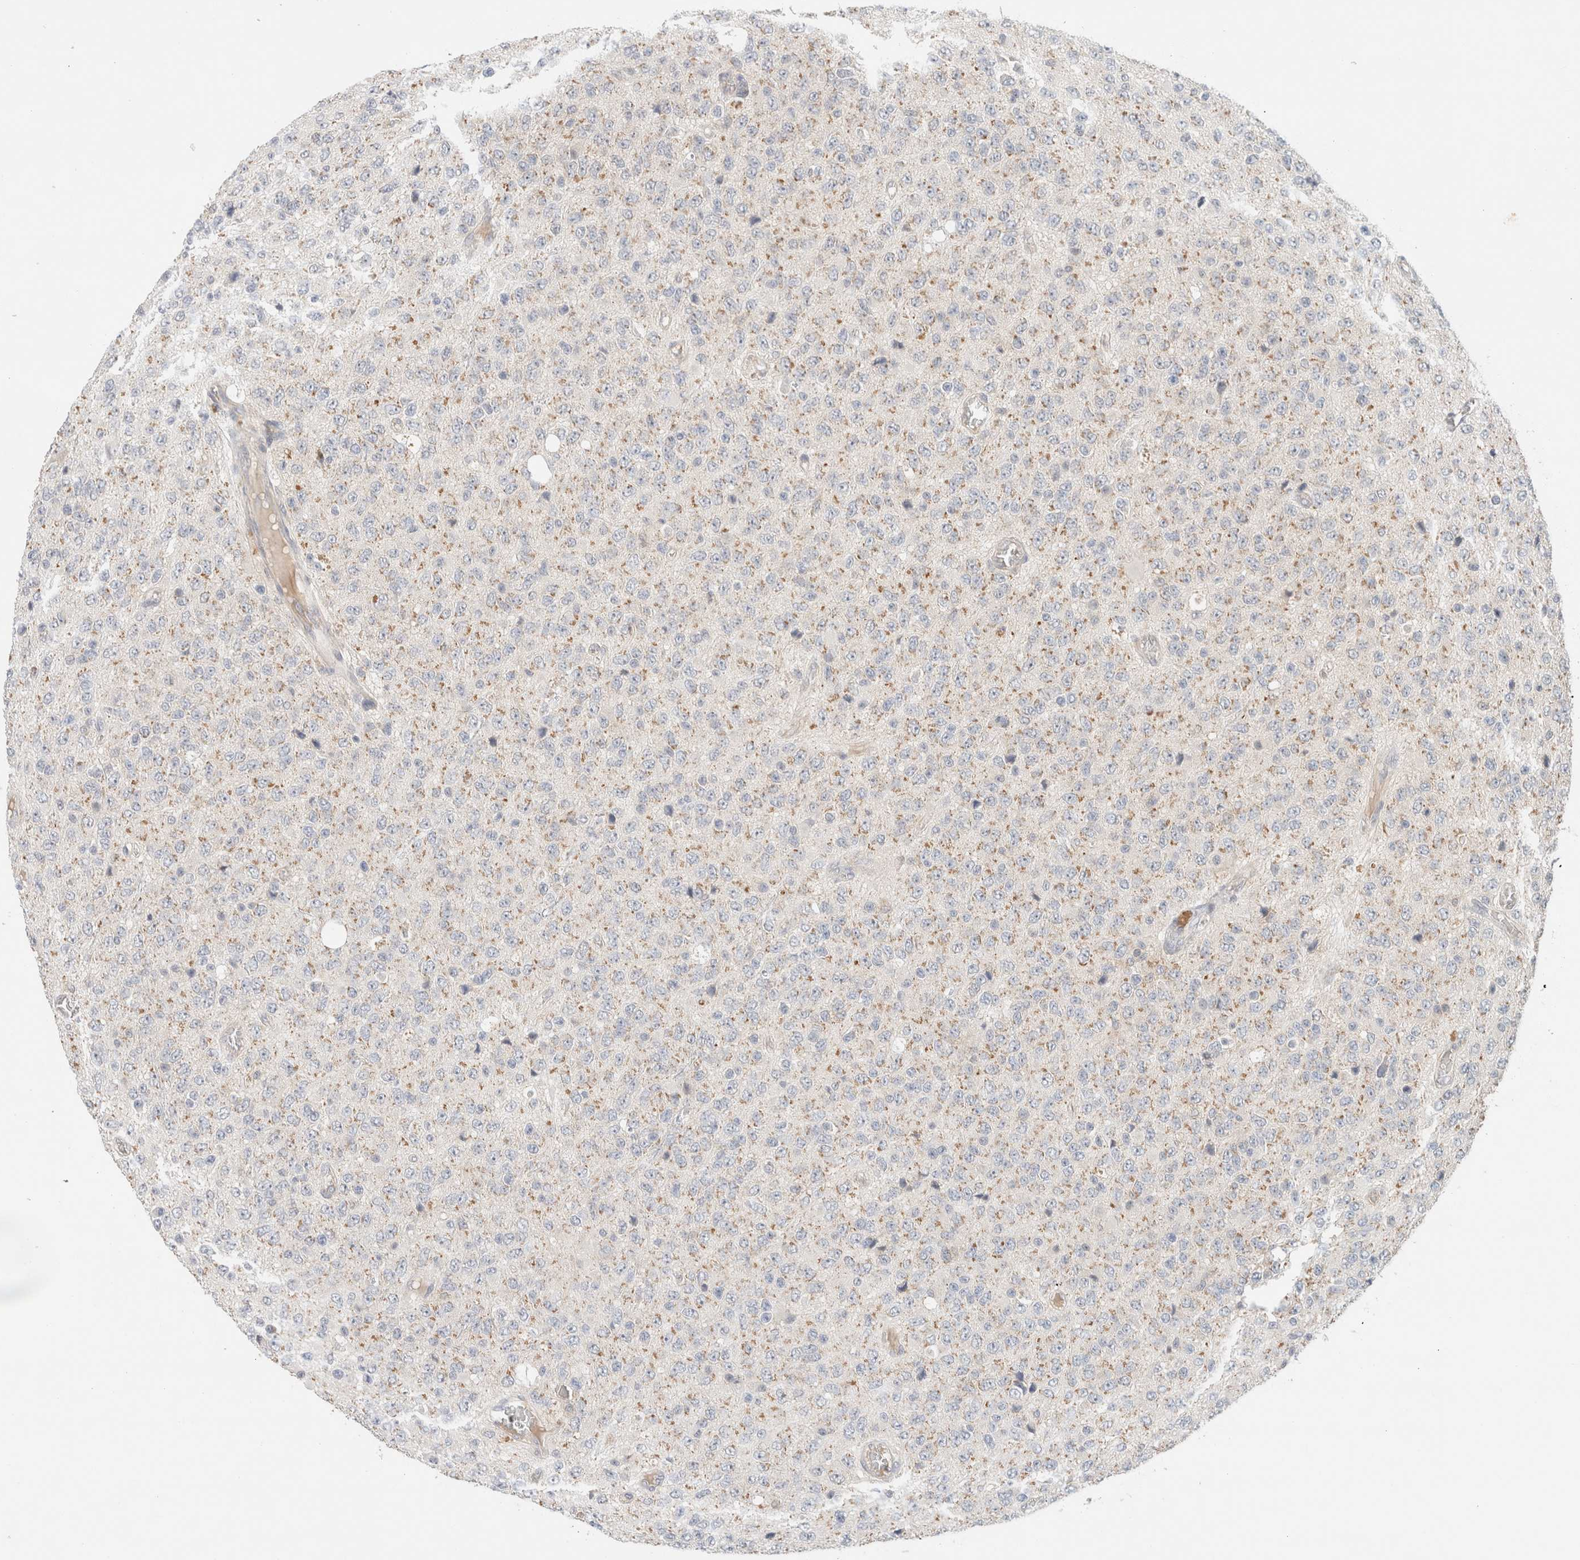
{"staining": {"intensity": "moderate", "quantity": "<25%", "location": "cytoplasmic/membranous"}, "tissue": "glioma", "cell_type": "Tumor cells", "image_type": "cancer", "snomed": [{"axis": "morphology", "description": "Glioma, malignant, High grade"}, {"axis": "topography", "description": "pancreas cauda"}], "caption": "There is low levels of moderate cytoplasmic/membranous positivity in tumor cells of malignant glioma (high-grade), as demonstrated by immunohistochemical staining (brown color).", "gene": "MRM3", "patient": {"sex": "male", "age": 60}}